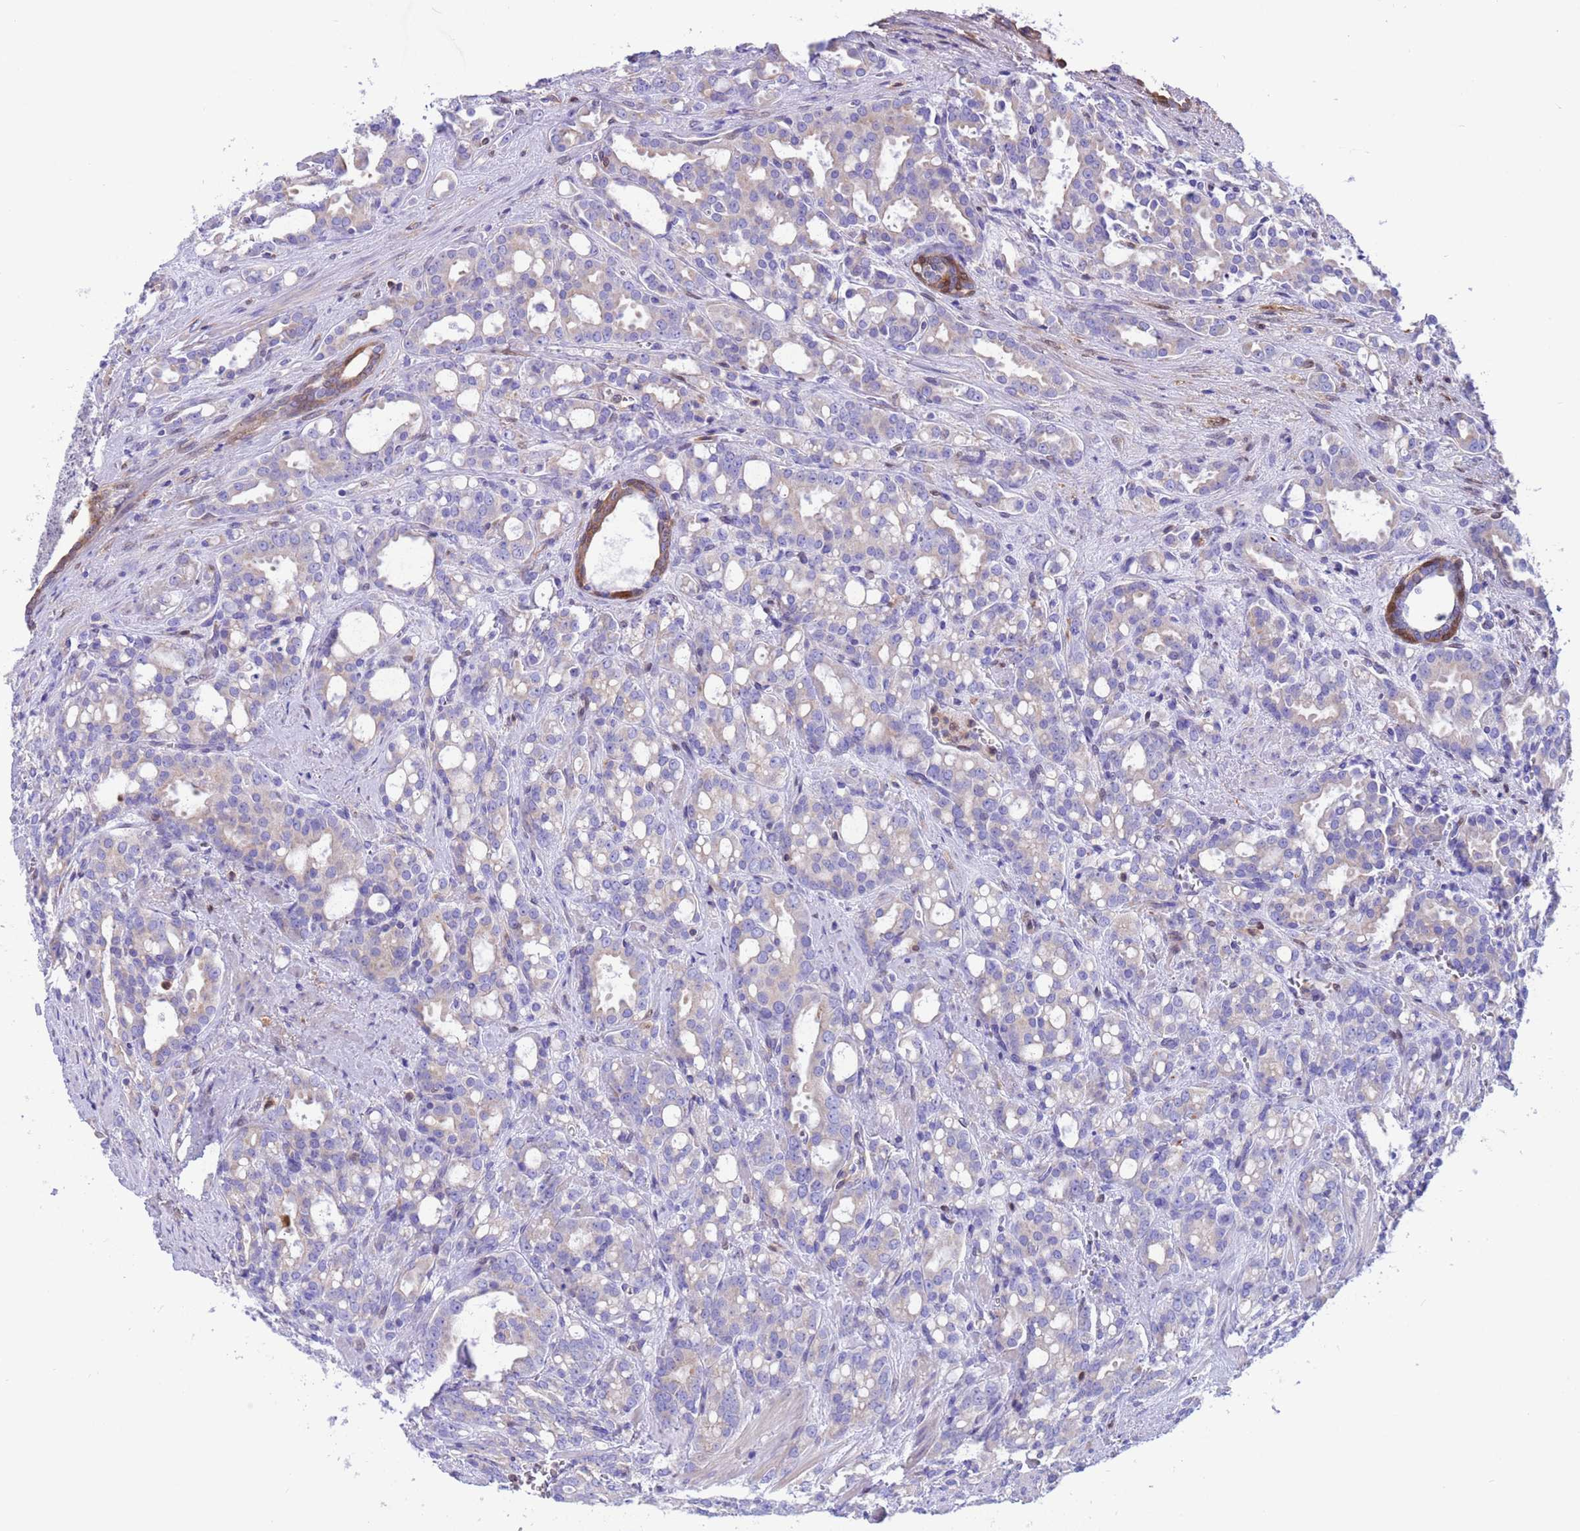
{"staining": {"intensity": "negative", "quantity": "none", "location": "none"}, "tissue": "prostate cancer", "cell_type": "Tumor cells", "image_type": "cancer", "snomed": [{"axis": "morphology", "description": "Adenocarcinoma, High grade"}, {"axis": "topography", "description": "Prostate"}], "caption": "This is a image of immunohistochemistry staining of high-grade adenocarcinoma (prostate), which shows no positivity in tumor cells. The staining was performed using DAB (3,3'-diaminobenzidine) to visualize the protein expression in brown, while the nuclei were stained in blue with hematoxylin (Magnification: 20x).", "gene": "C6orf47", "patient": {"sex": "male", "age": 72}}